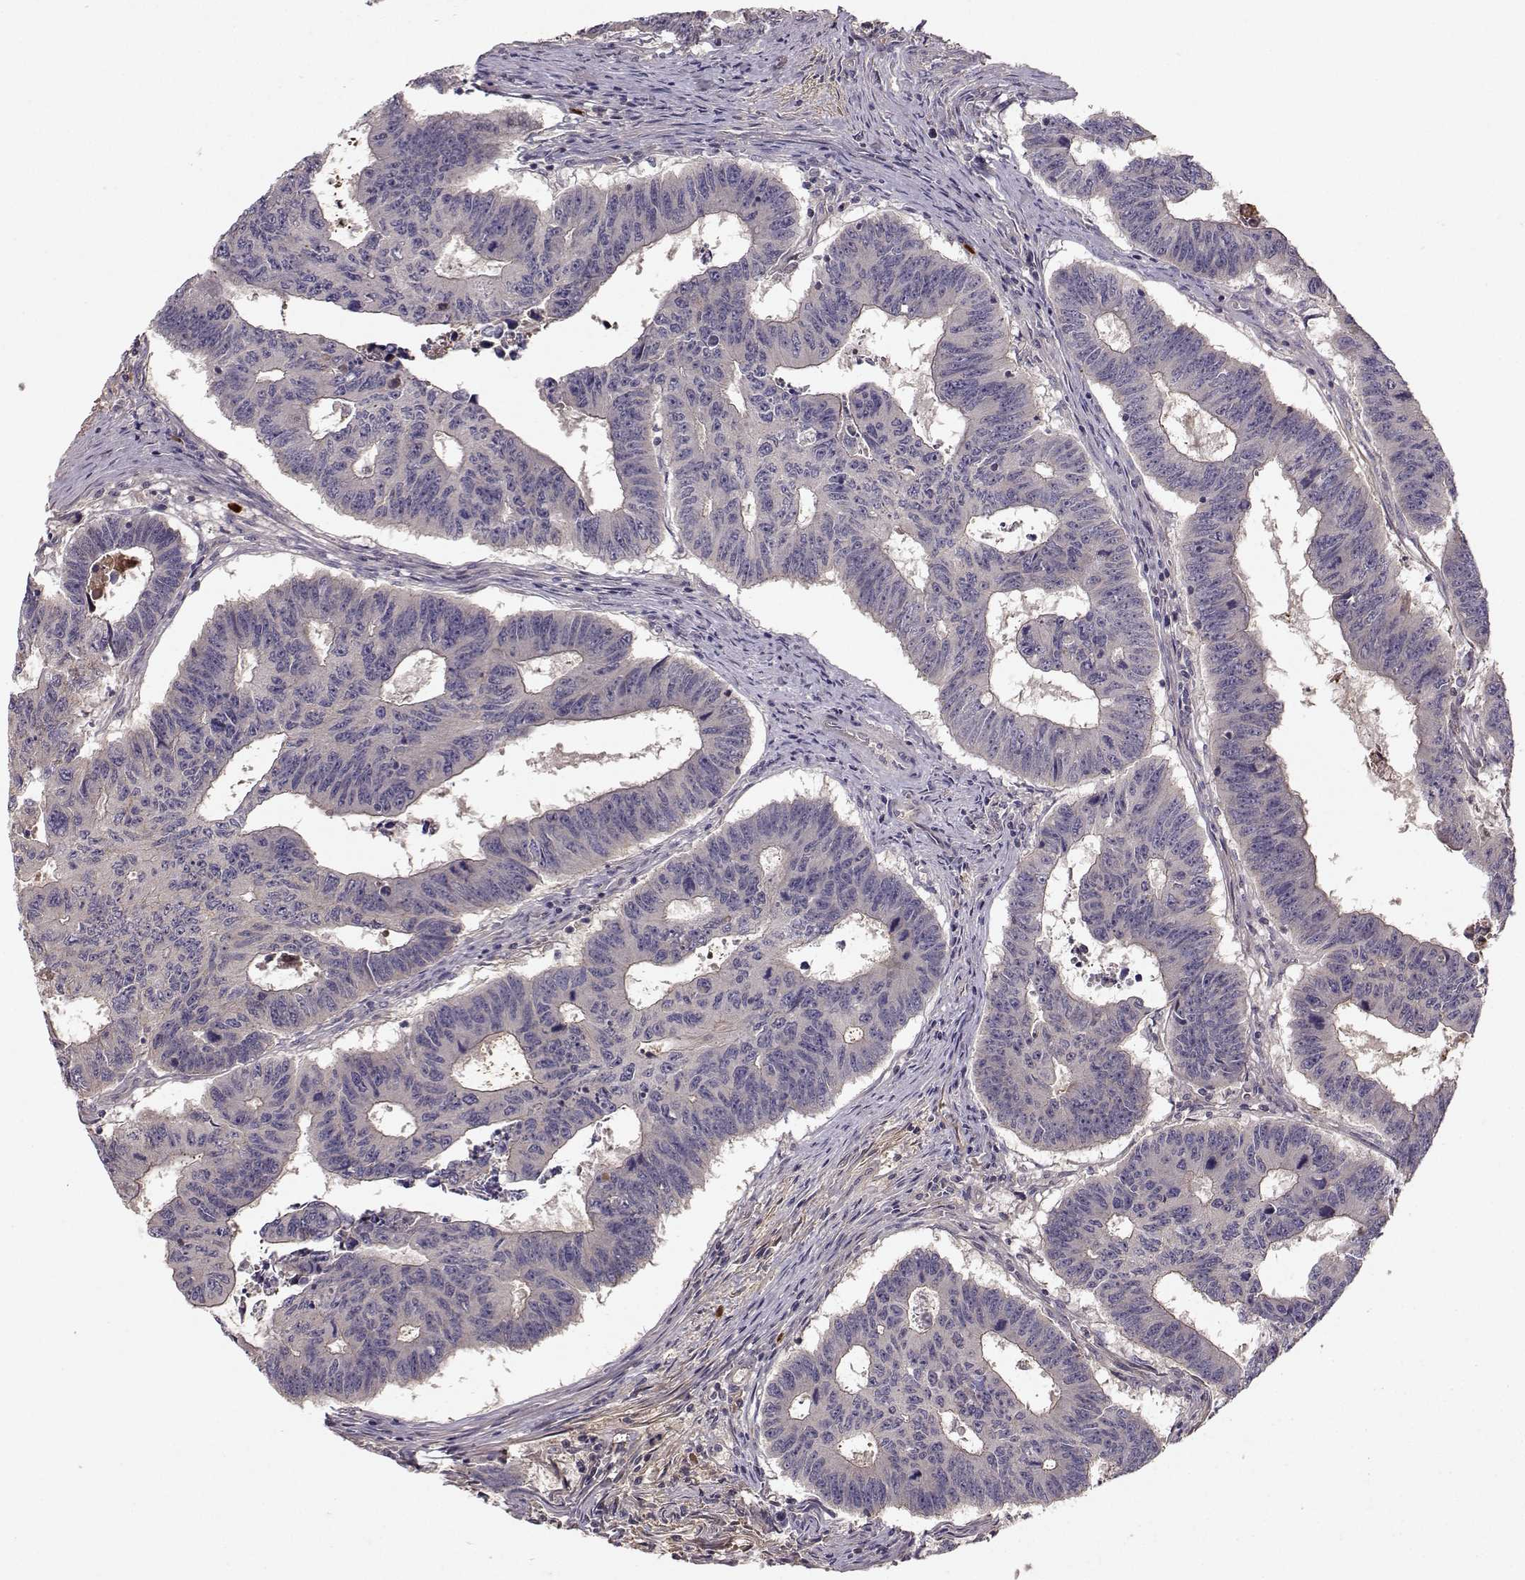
{"staining": {"intensity": "negative", "quantity": "none", "location": "none"}, "tissue": "colorectal cancer", "cell_type": "Tumor cells", "image_type": "cancer", "snomed": [{"axis": "morphology", "description": "Adenocarcinoma, NOS"}, {"axis": "topography", "description": "Appendix"}, {"axis": "topography", "description": "Colon"}, {"axis": "topography", "description": "Cecum"}, {"axis": "topography", "description": "Colon asc"}], "caption": "This is an immunohistochemistry (IHC) micrograph of colorectal cancer. There is no expression in tumor cells.", "gene": "WNT6", "patient": {"sex": "female", "age": 85}}